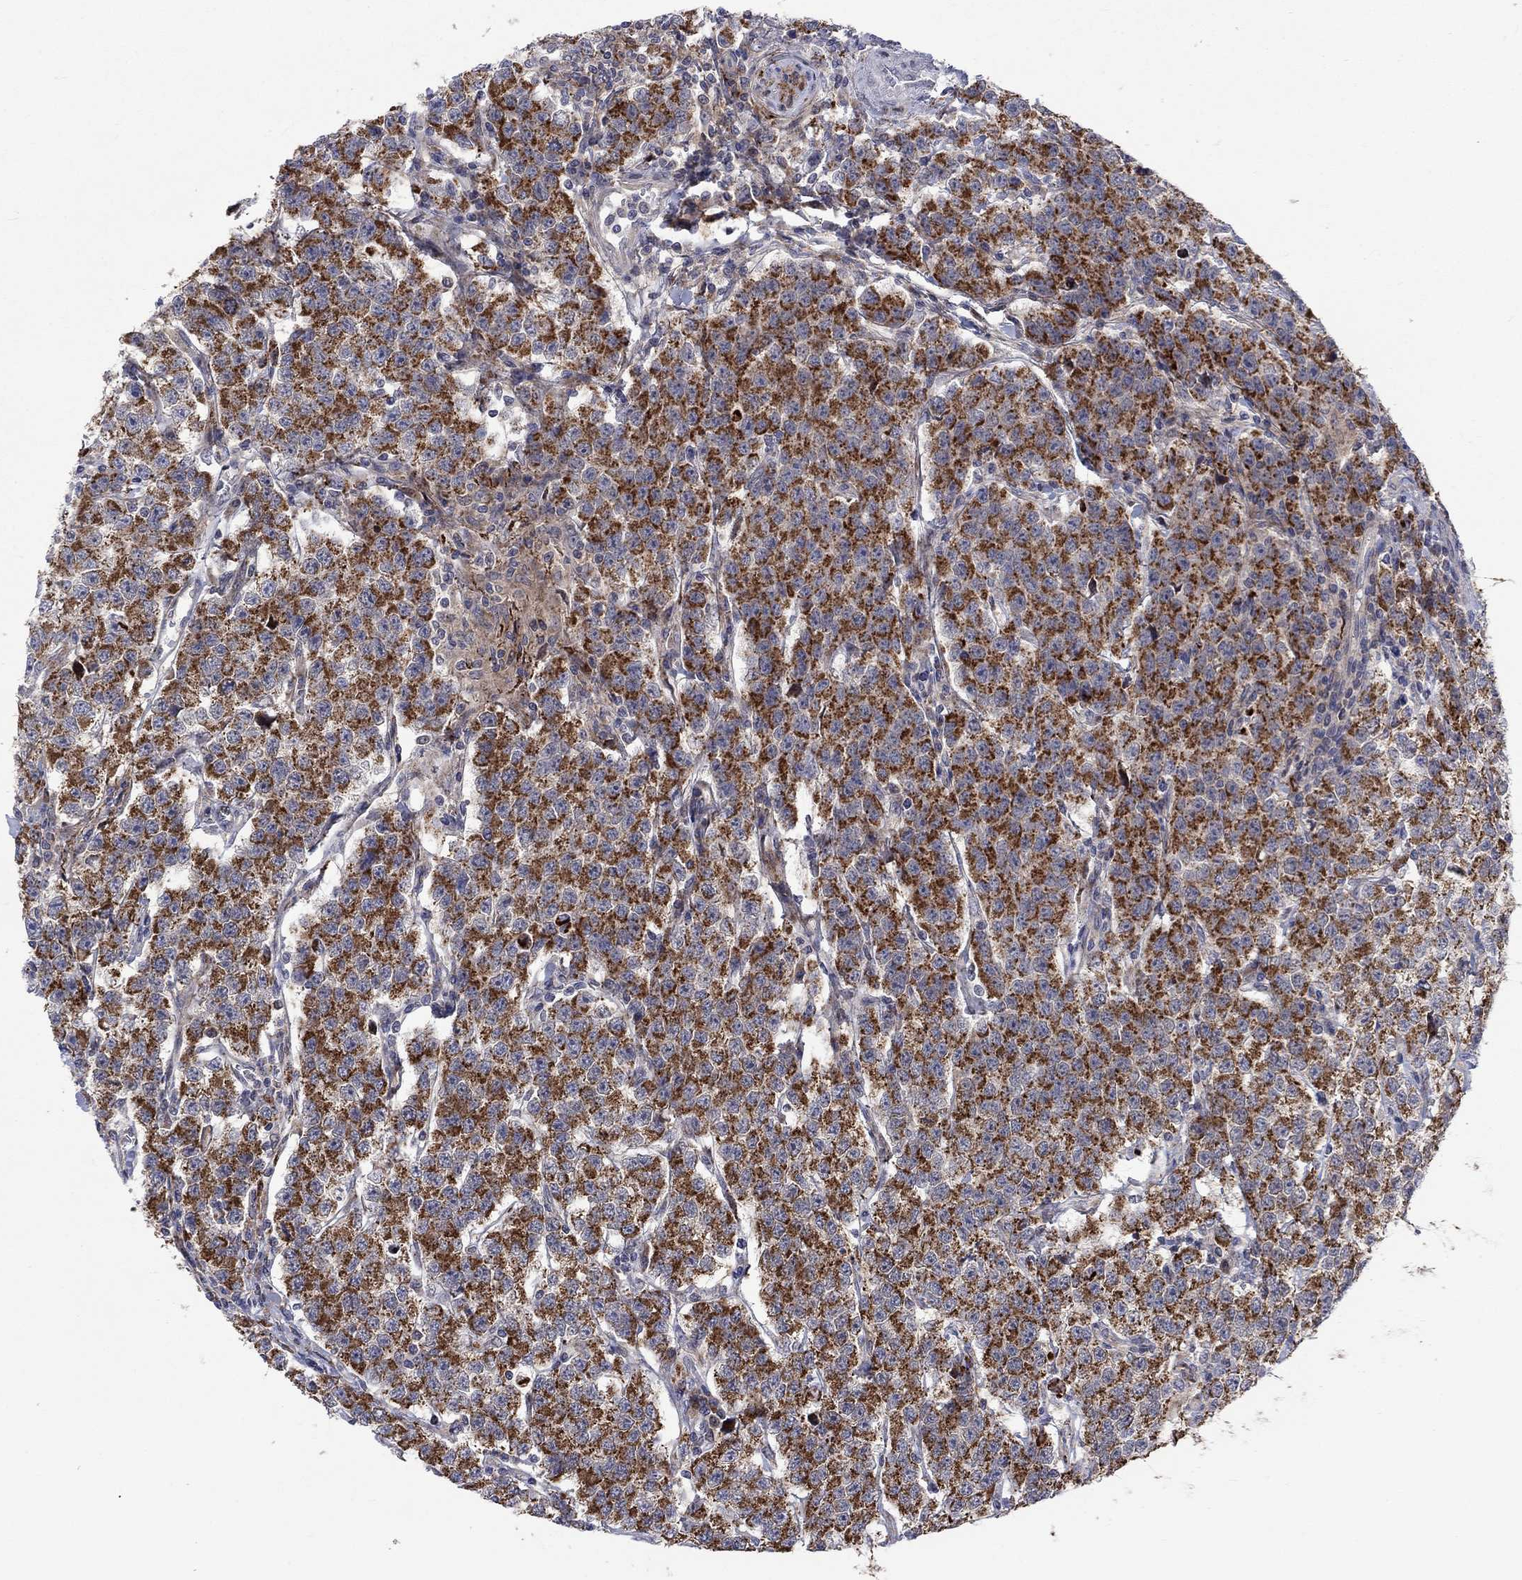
{"staining": {"intensity": "strong", "quantity": ">75%", "location": "cytoplasmic/membranous"}, "tissue": "testis cancer", "cell_type": "Tumor cells", "image_type": "cancer", "snomed": [{"axis": "morphology", "description": "Seminoma, NOS"}, {"axis": "topography", "description": "Testis"}], "caption": "High-magnification brightfield microscopy of testis cancer (seminoma) stained with DAB (brown) and counterstained with hematoxylin (blue). tumor cells exhibit strong cytoplasmic/membranous staining is appreciated in about>75% of cells.", "gene": "SLC35F2", "patient": {"sex": "male", "age": 59}}